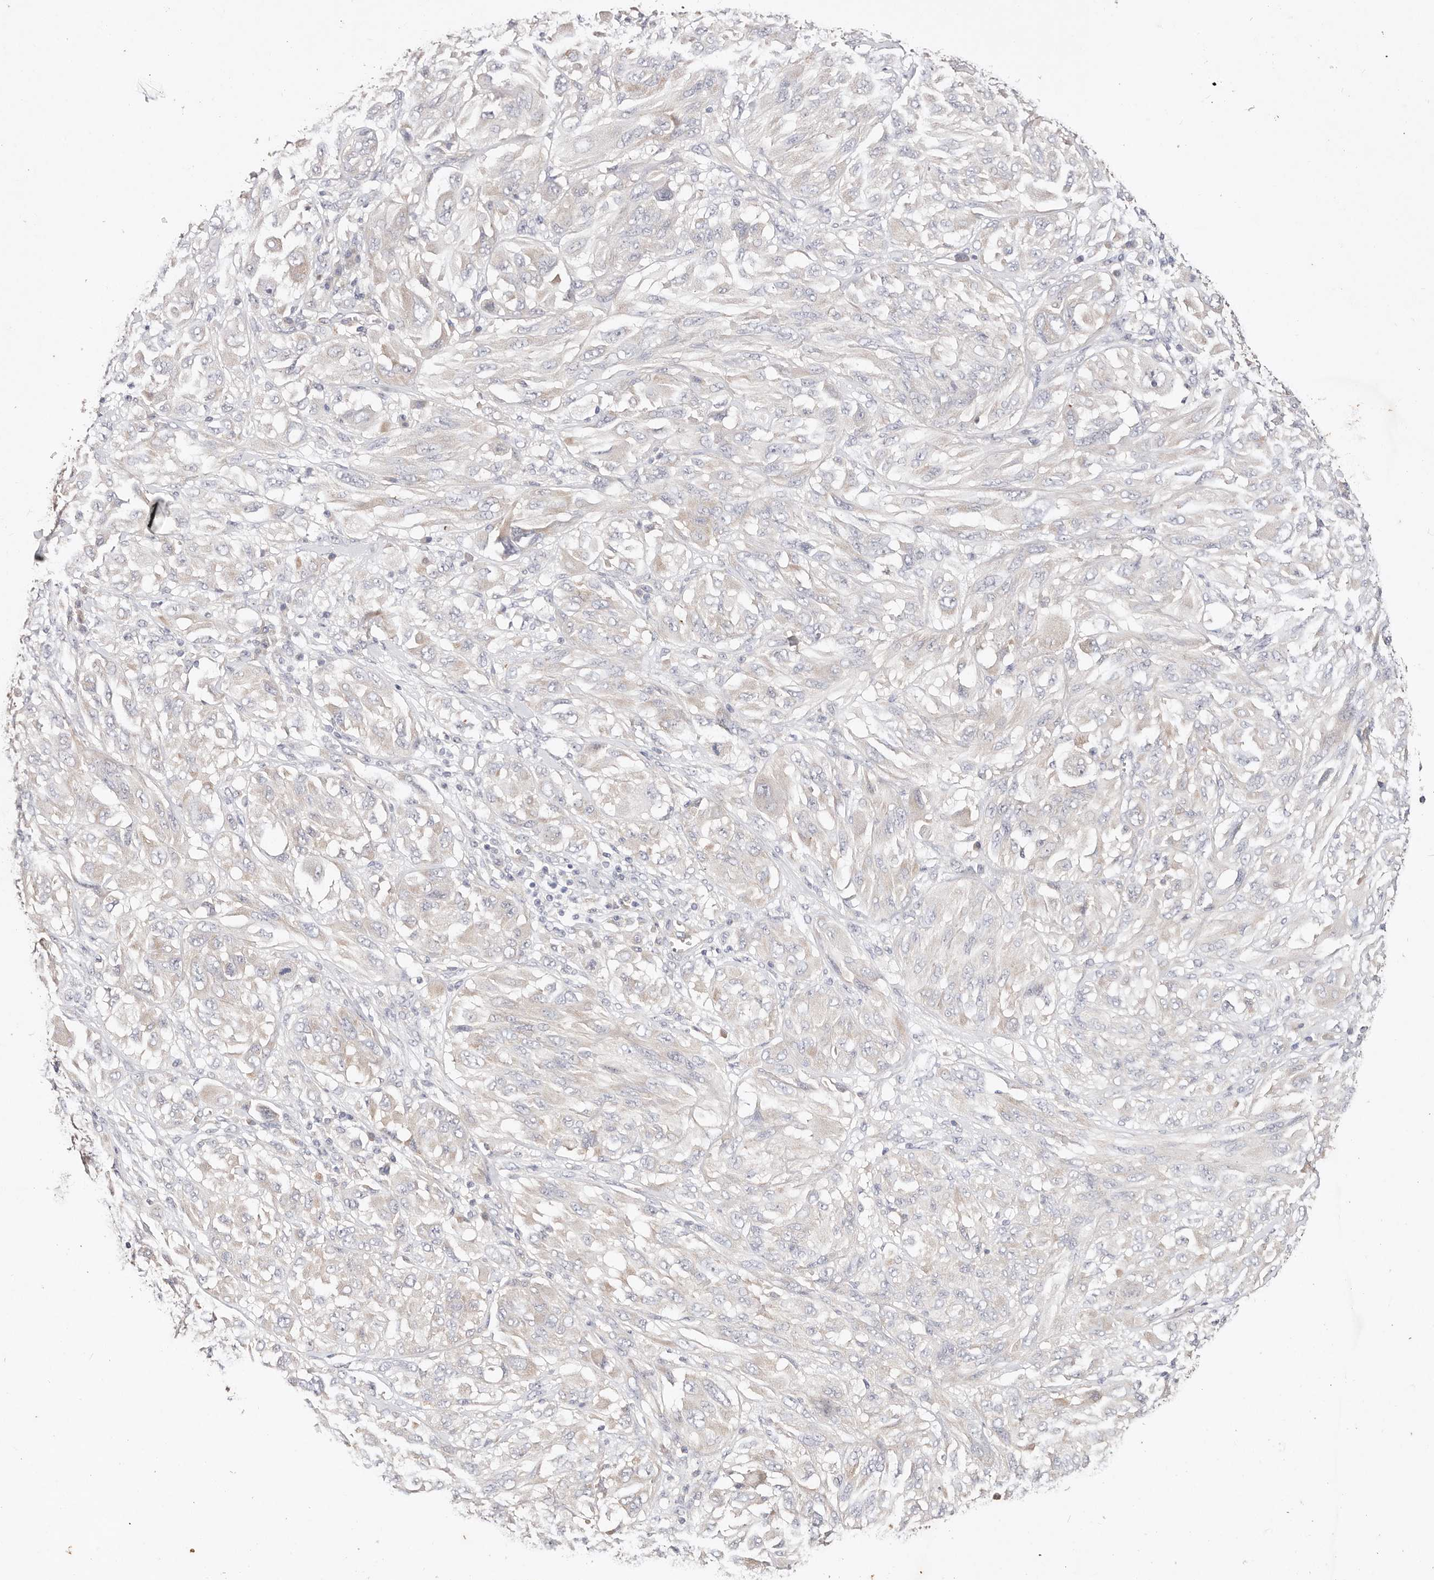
{"staining": {"intensity": "negative", "quantity": "none", "location": "none"}, "tissue": "melanoma", "cell_type": "Tumor cells", "image_type": "cancer", "snomed": [{"axis": "morphology", "description": "Malignant melanoma, NOS"}, {"axis": "topography", "description": "Skin"}], "caption": "This histopathology image is of melanoma stained with IHC to label a protein in brown with the nuclei are counter-stained blue. There is no expression in tumor cells.", "gene": "VIPAS39", "patient": {"sex": "female", "age": 91}}